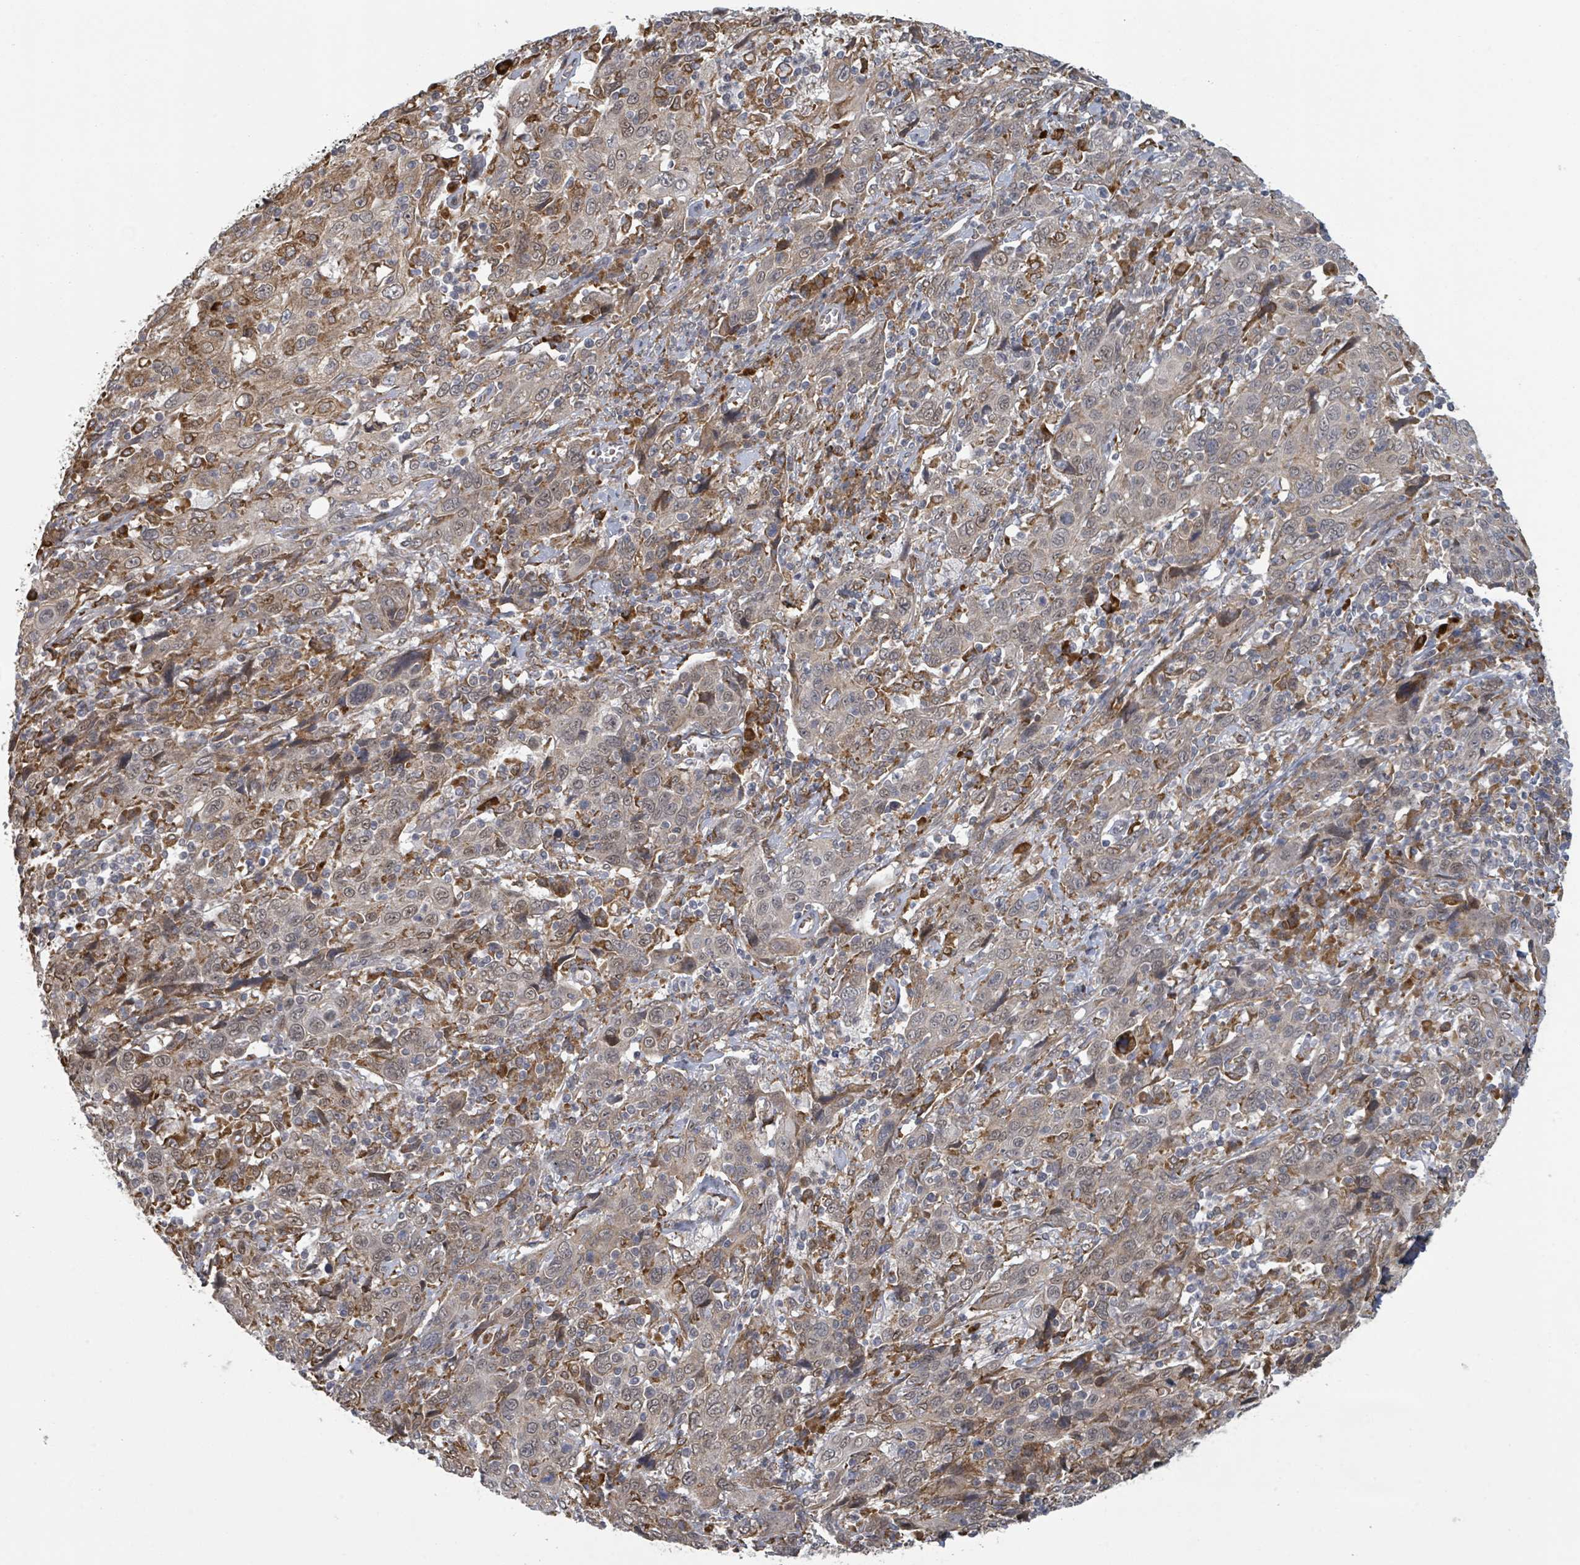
{"staining": {"intensity": "weak", "quantity": "25%-75%", "location": "cytoplasmic/membranous,nuclear"}, "tissue": "cervical cancer", "cell_type": "Tumor cells", "image_type": "cancer", "snomed": [{"axis": "morphology", "description": "Squamous cell carcinoma, NOS"}, {"axis": "topography", "description": "Cervix"}], "caption": "This image shows immunohistochemistry staining of squamous cell carcinoma (cervical), with low weak cytoplasmic/membranous and nuclear staining in about 25%-75% of tumor cells.", "gene": "SHROOM2", "patient": {"sex": "female", "age": 46}}